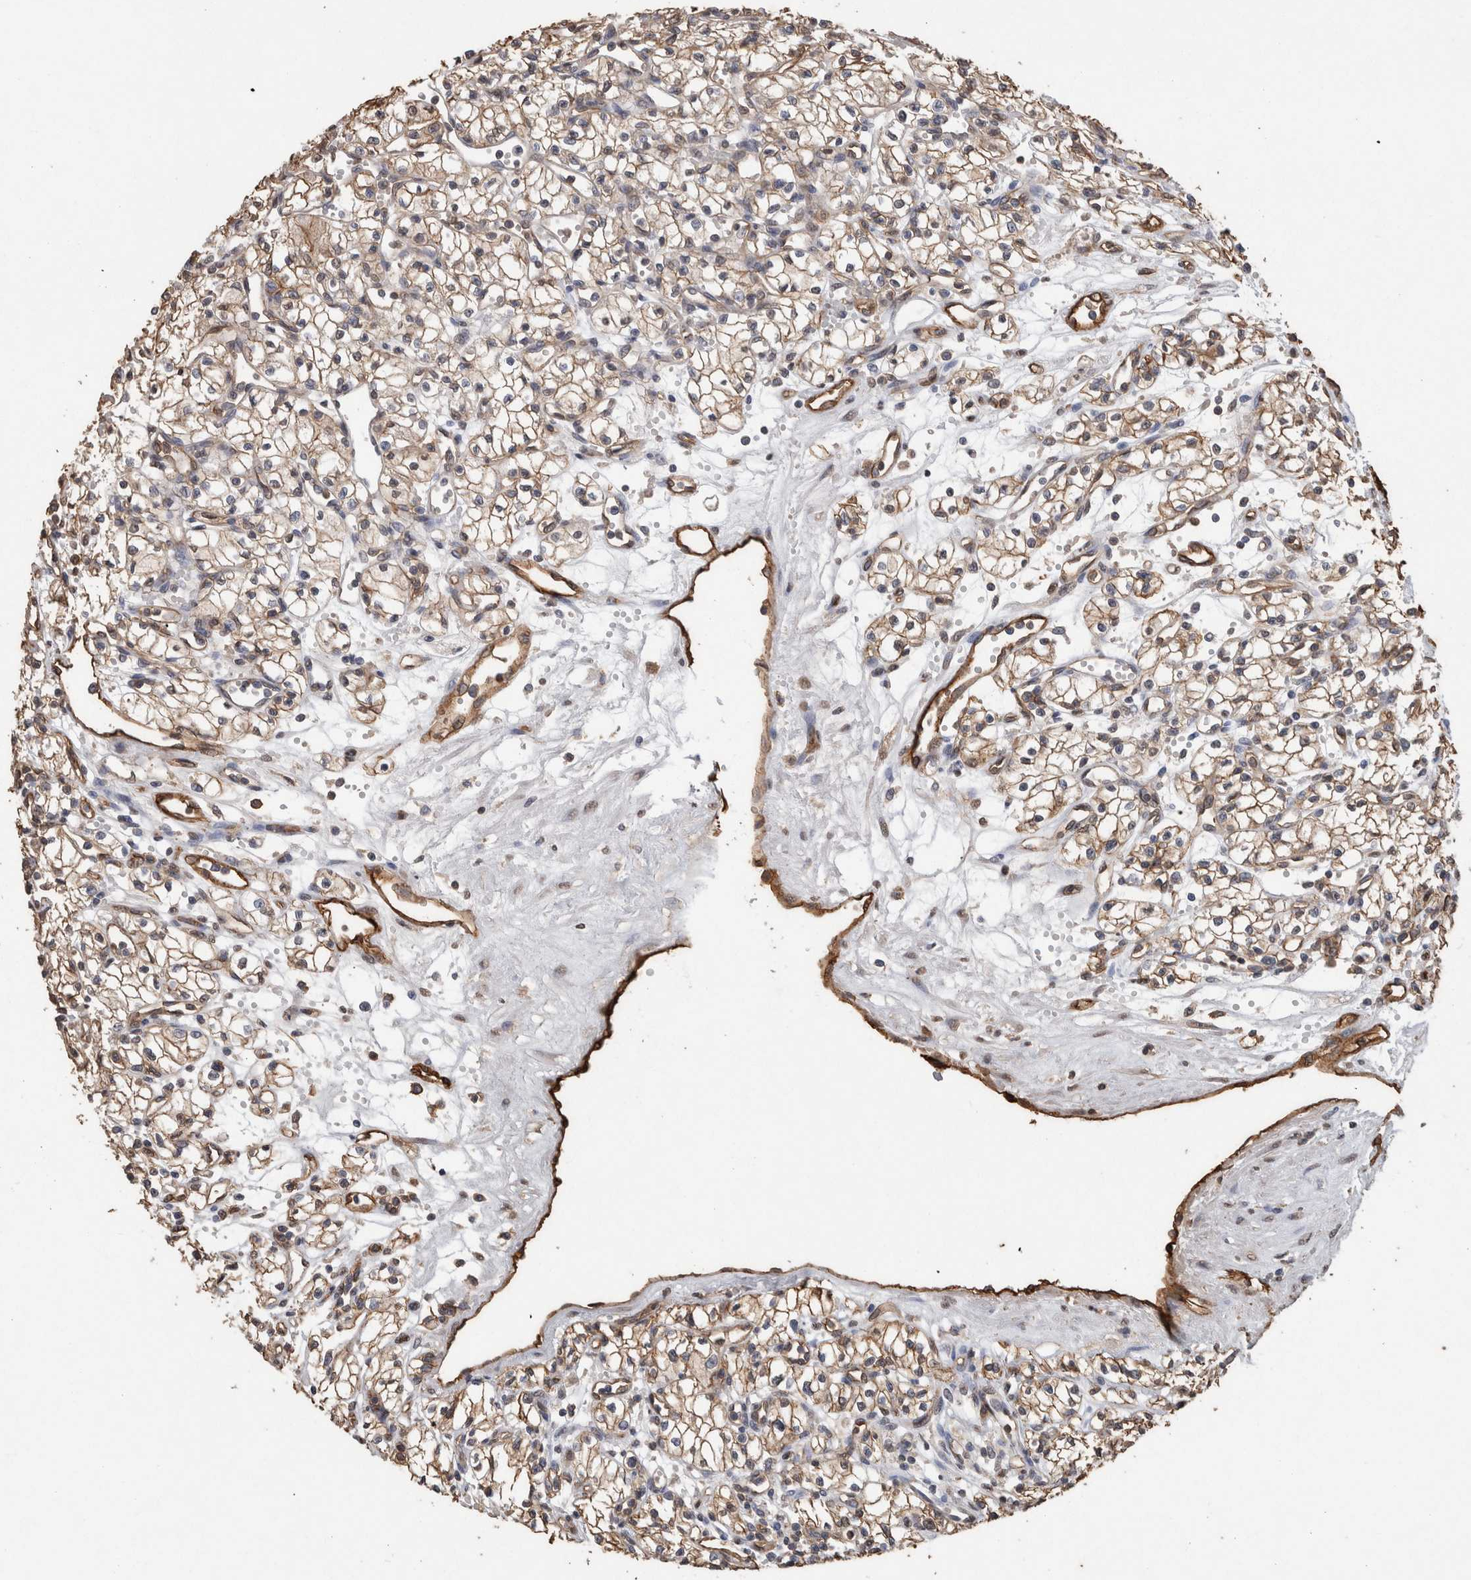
{"staining": {"intensity": "moderate", "quantity": "25%-75%", "location": "cytoplasmic/membranous"}, "tissue": "renal cancer", "cell_type": "Tumor cells", "image_type": "cancer", "snomed": [{"axis": "morphology", "description": "Normal tissue, NOS"}, {"axis": "morphology", "description": "Adenocarcinoma, NOS"}, {"axis": "topography", "description": "Kidney"}], "caption": "A brown stain shows moderate cytoplasmic/membranous staining of a protein in renal cancer tumor cells.", "gene": "S100A10", "patient": {"sex": "male", "age": 59}}